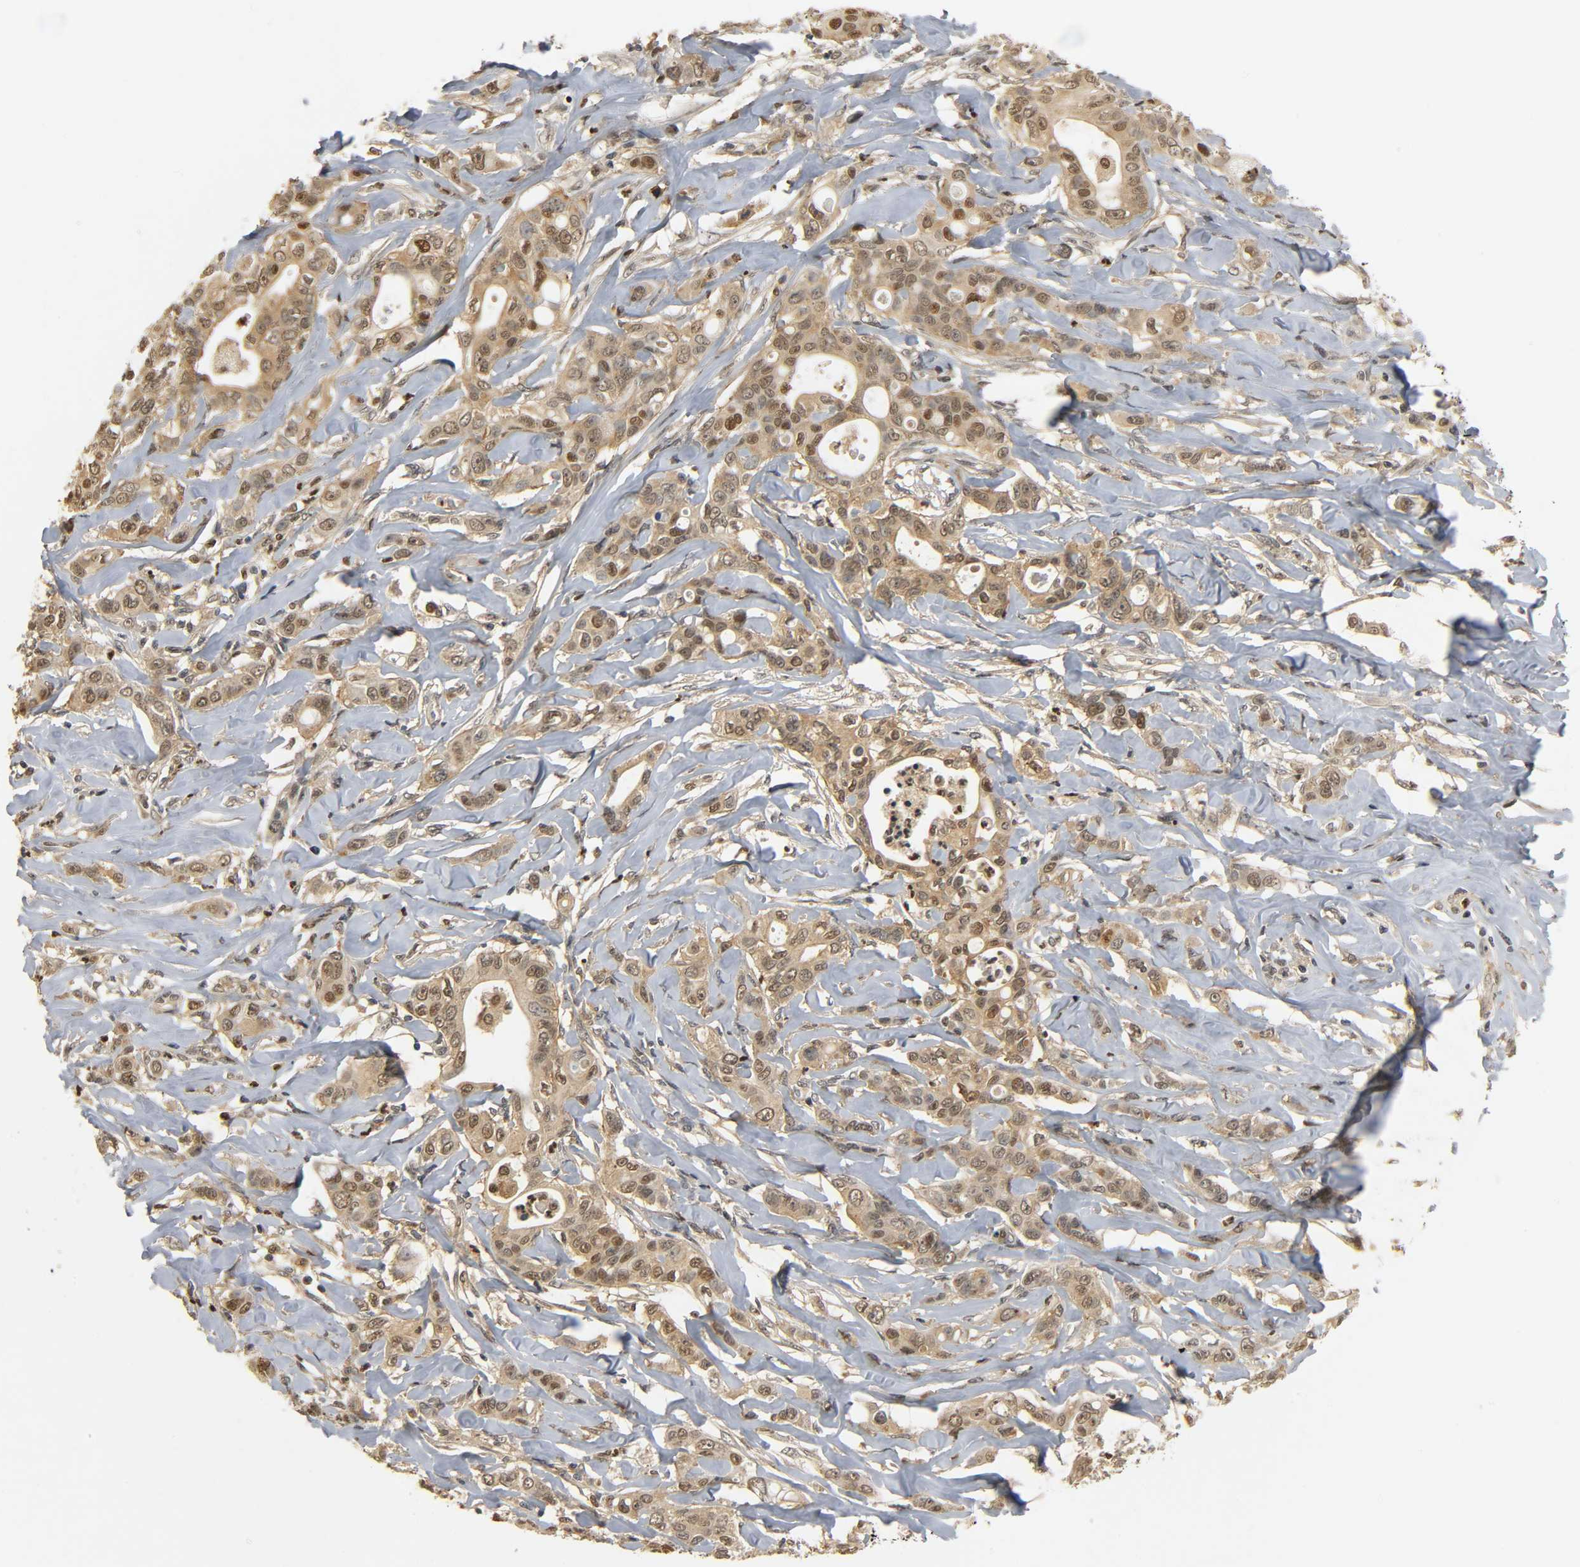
{"staining": {"intensity": "moderate", "quantity": ">75%", "location": "cytoplasmic/membranous,nuclear"}, "tissue": "liver cancer", "cell_type": "Tumor cells", "image_type": "cancer", "snomed": [{"axis": "morphology", "description": "Cholangiocarcinoma"}, {"axis": "topography", "description": "Liver"}], "caption": "Tumor cells demonstrate moderate cytoplasmic/membranous and nuclear expression in about >75% of cells in liver cancer (cholangiocarcinoma).", "gene": "ZFPM2", "patient": {"sex": "female", "age": 67}}